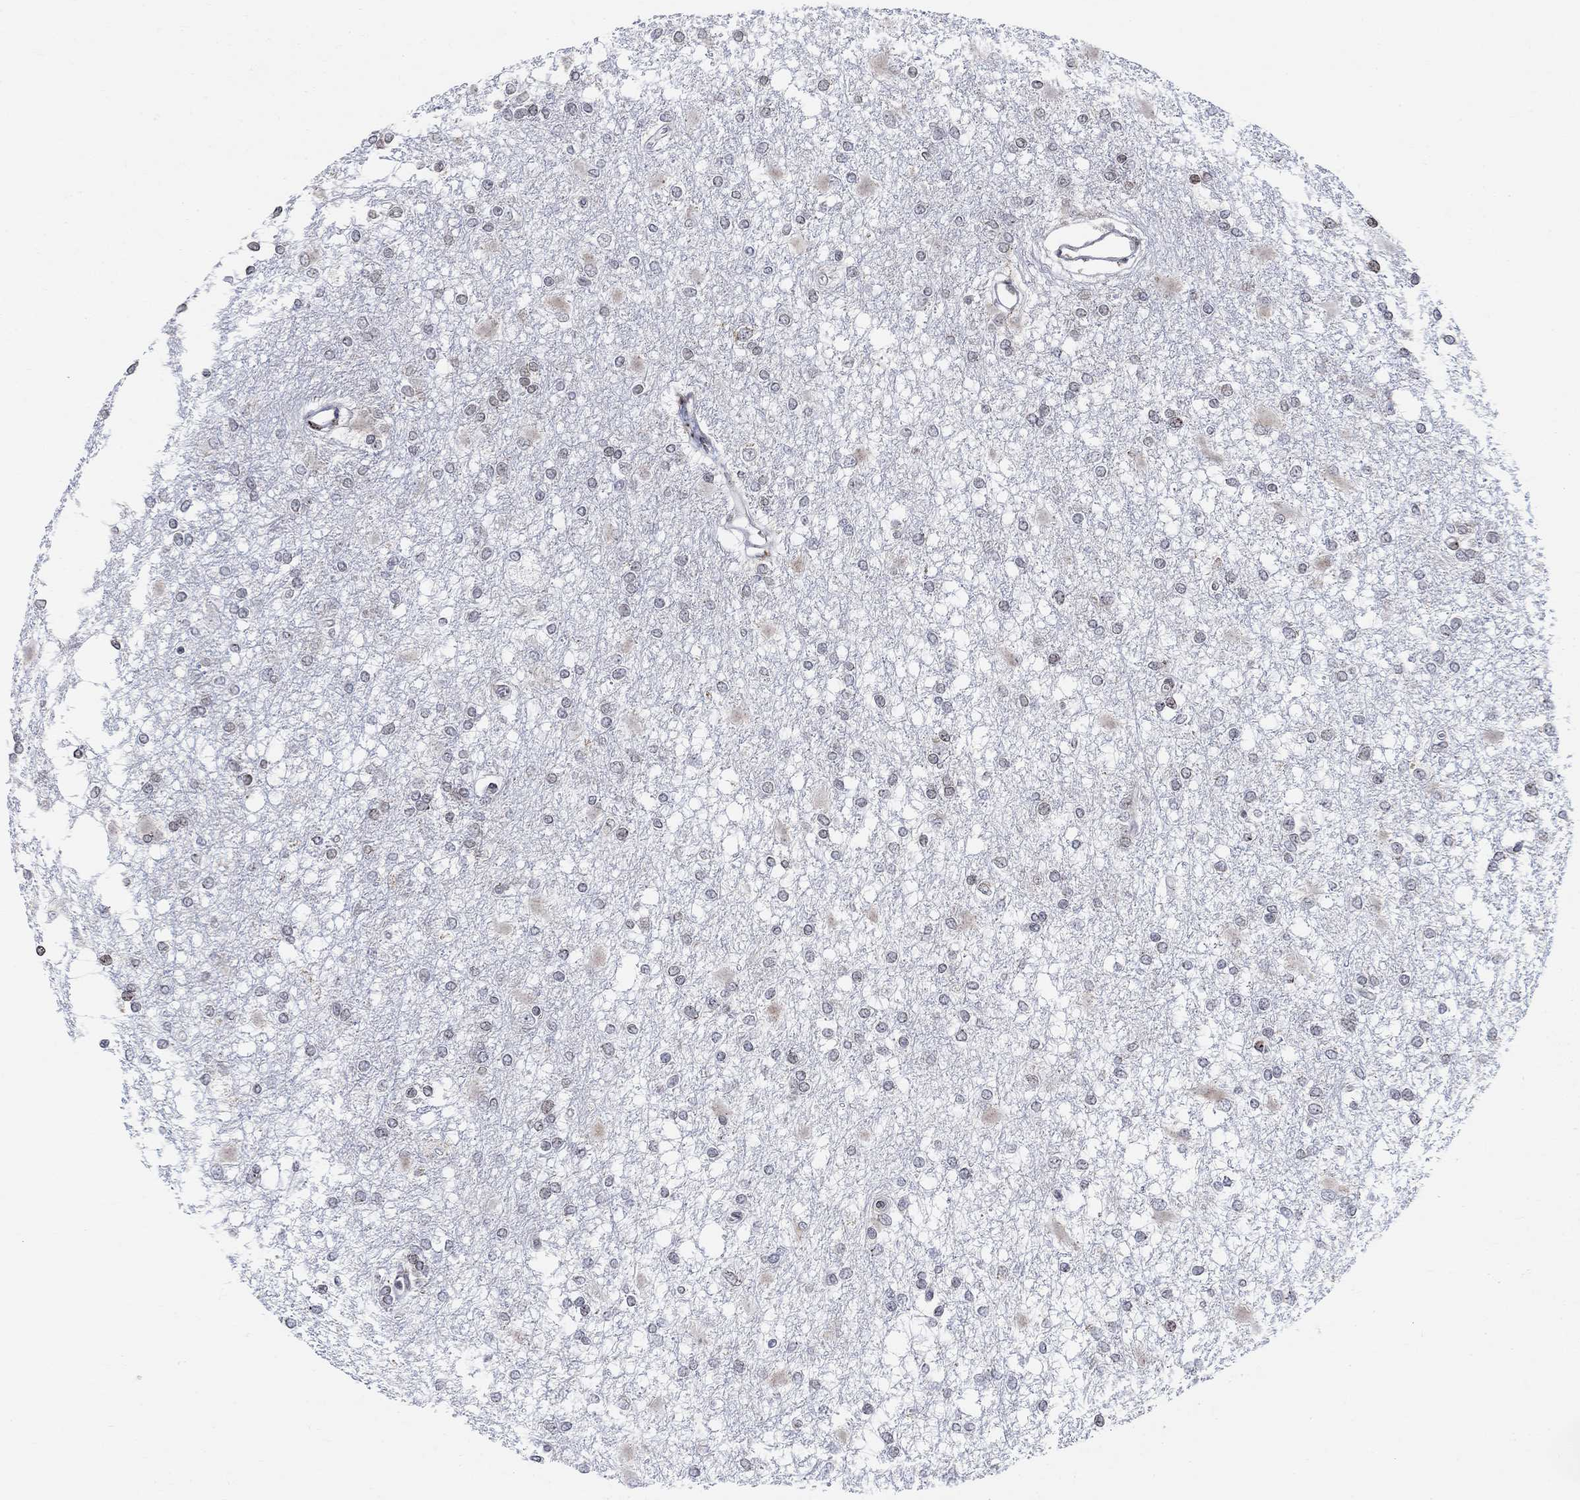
{"staining": {"intensity": "negative", "quantity": "none", "location": "none"}, "tissue": "glioma", "cell_type": "Tumor cells", "image_type": "cancer", "snomed": [{"axis": "morphology", "description": "Glioma, malignant, High grade"}, {"axis": "topography", "description": "Cerebral cortex"}], "caption": "The immunohistochemistry (IHC) image has no significant expression in tumor cells of glioma tissue. Nuclei are stained in blue.", "gene": "ABHD14A", "patient": {"sex": "male", "age": 79}}